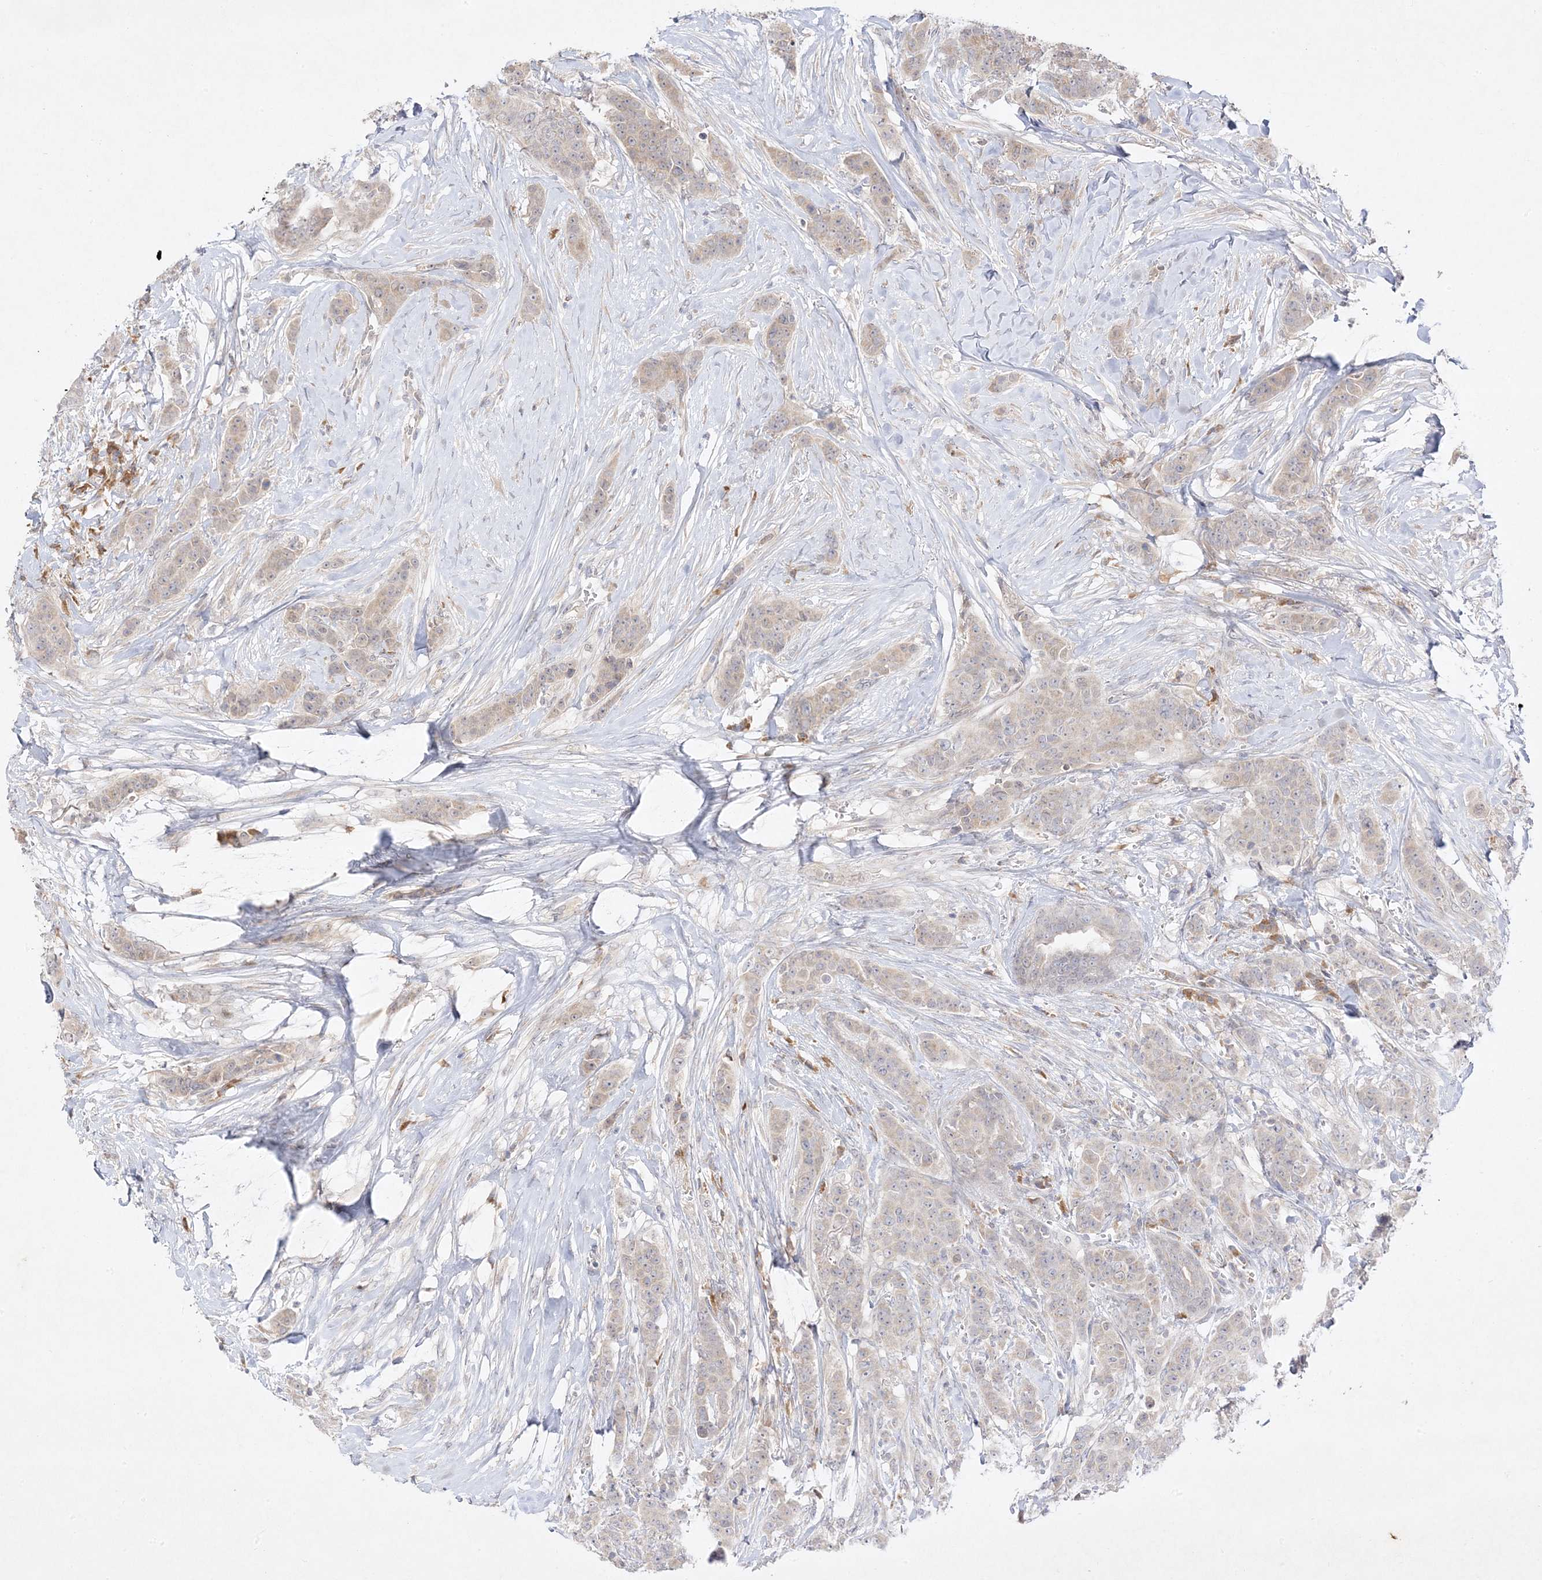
{"staining": {"intensity": "weak", "quantity": "<25%", "location": "cytoplasmic/membranous"}, "tissue": "breast cancer", "cell_type": "Tumor cells", "image_type": "cancer", "snomed": [{"axis": "morphology", "description": "Duct carcinoma"}, {"axis": "topography", "description": "Breast"}], "caption": "Histopathology image shows no protein positivity in tumor cells of breast infiltrating ductal carcinoma tissue.", "gene": "C2CD2", "patient": {"sex": "female", "age": 40}}